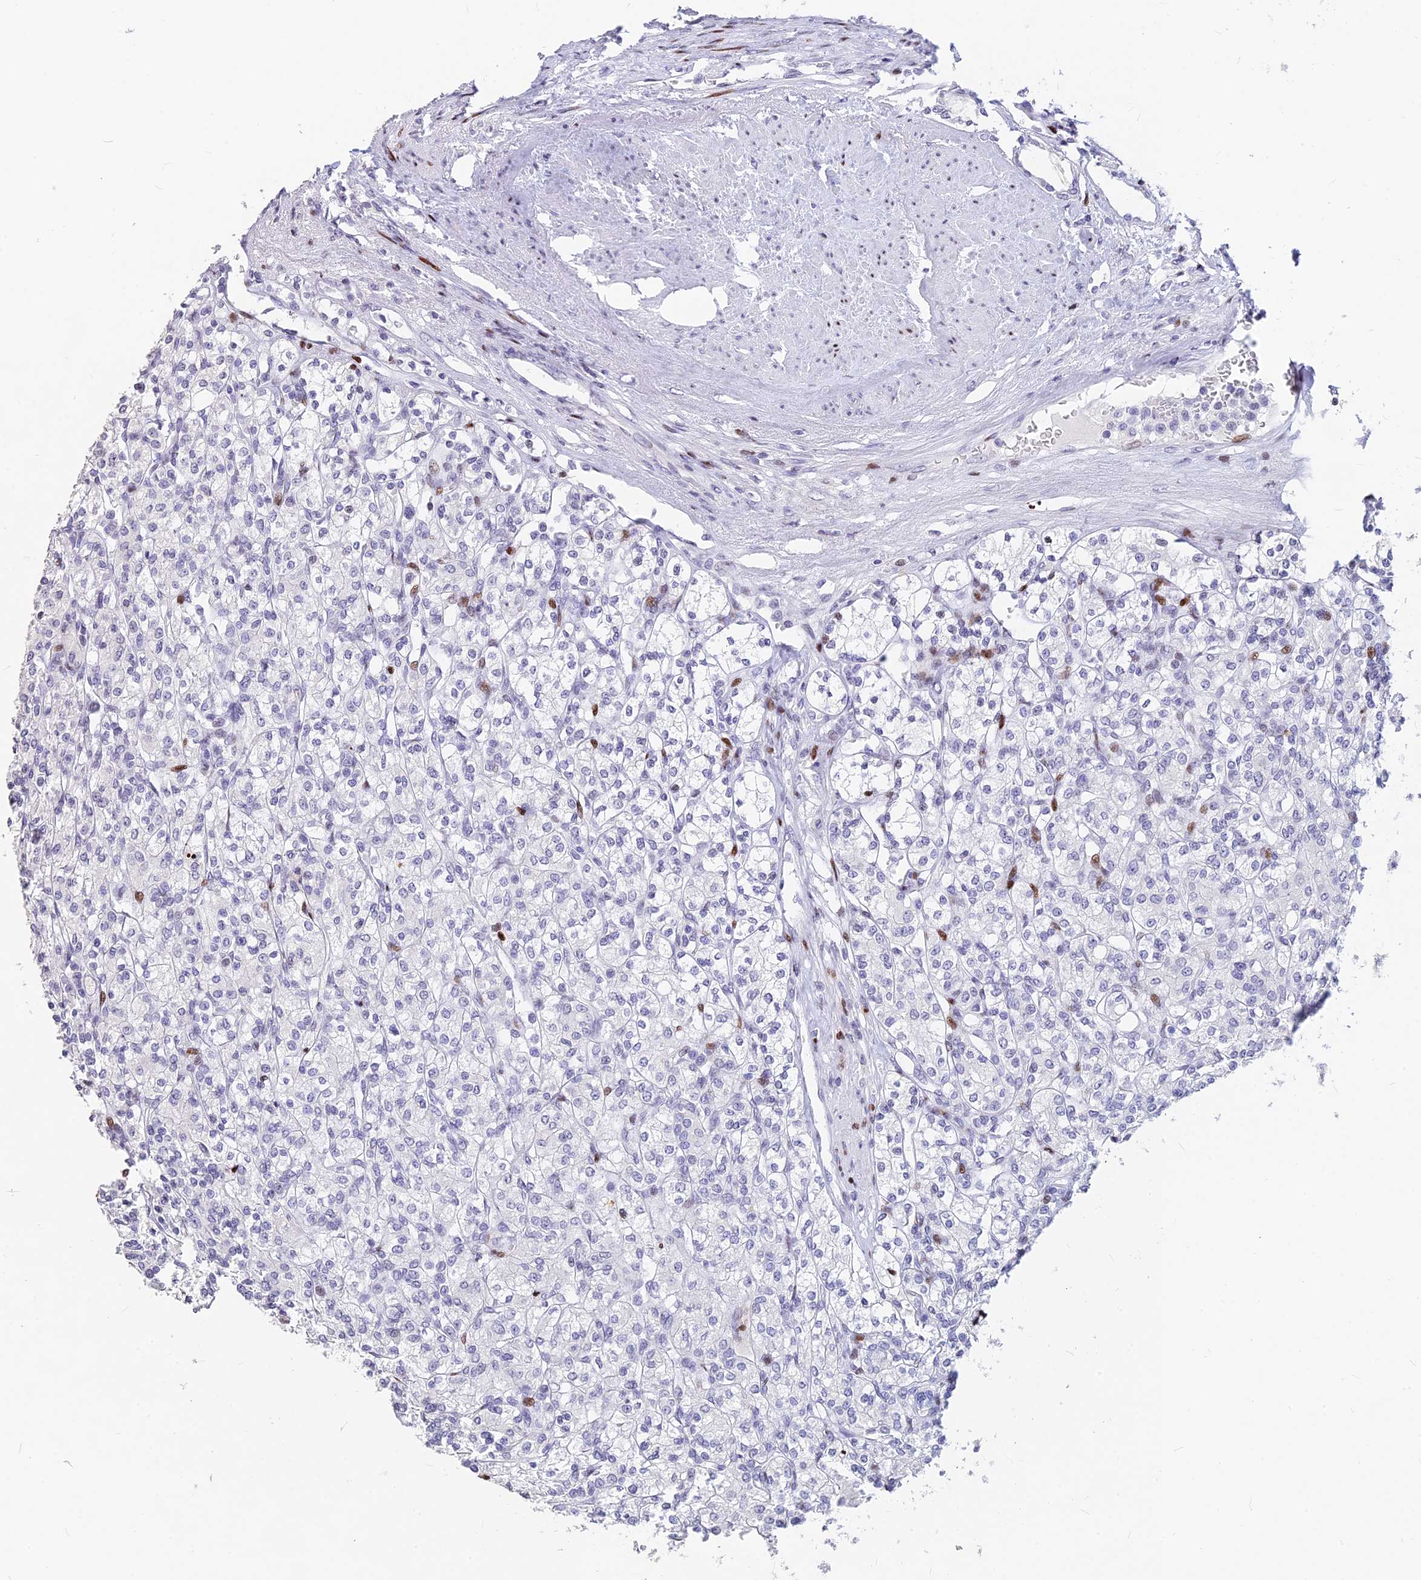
{"staining": {"intensity": "negative", "quantity": "none", "location": "none"}, "tissue": "renal cancer", "cell_type": "Tumor cells", "image_type": "cancer", "snomed": [{"axis": "morphology", "description": "Adenocarcinoma, NOS"}, {"axis": "topography", "description": "Kidney"}], "caption": "The micrograph exhibits no significant expression in tumor cells of renal cancer (adenocarcinoma).", "gene": "PRPS1", "patient": {"sex": "male", "age": 77}}